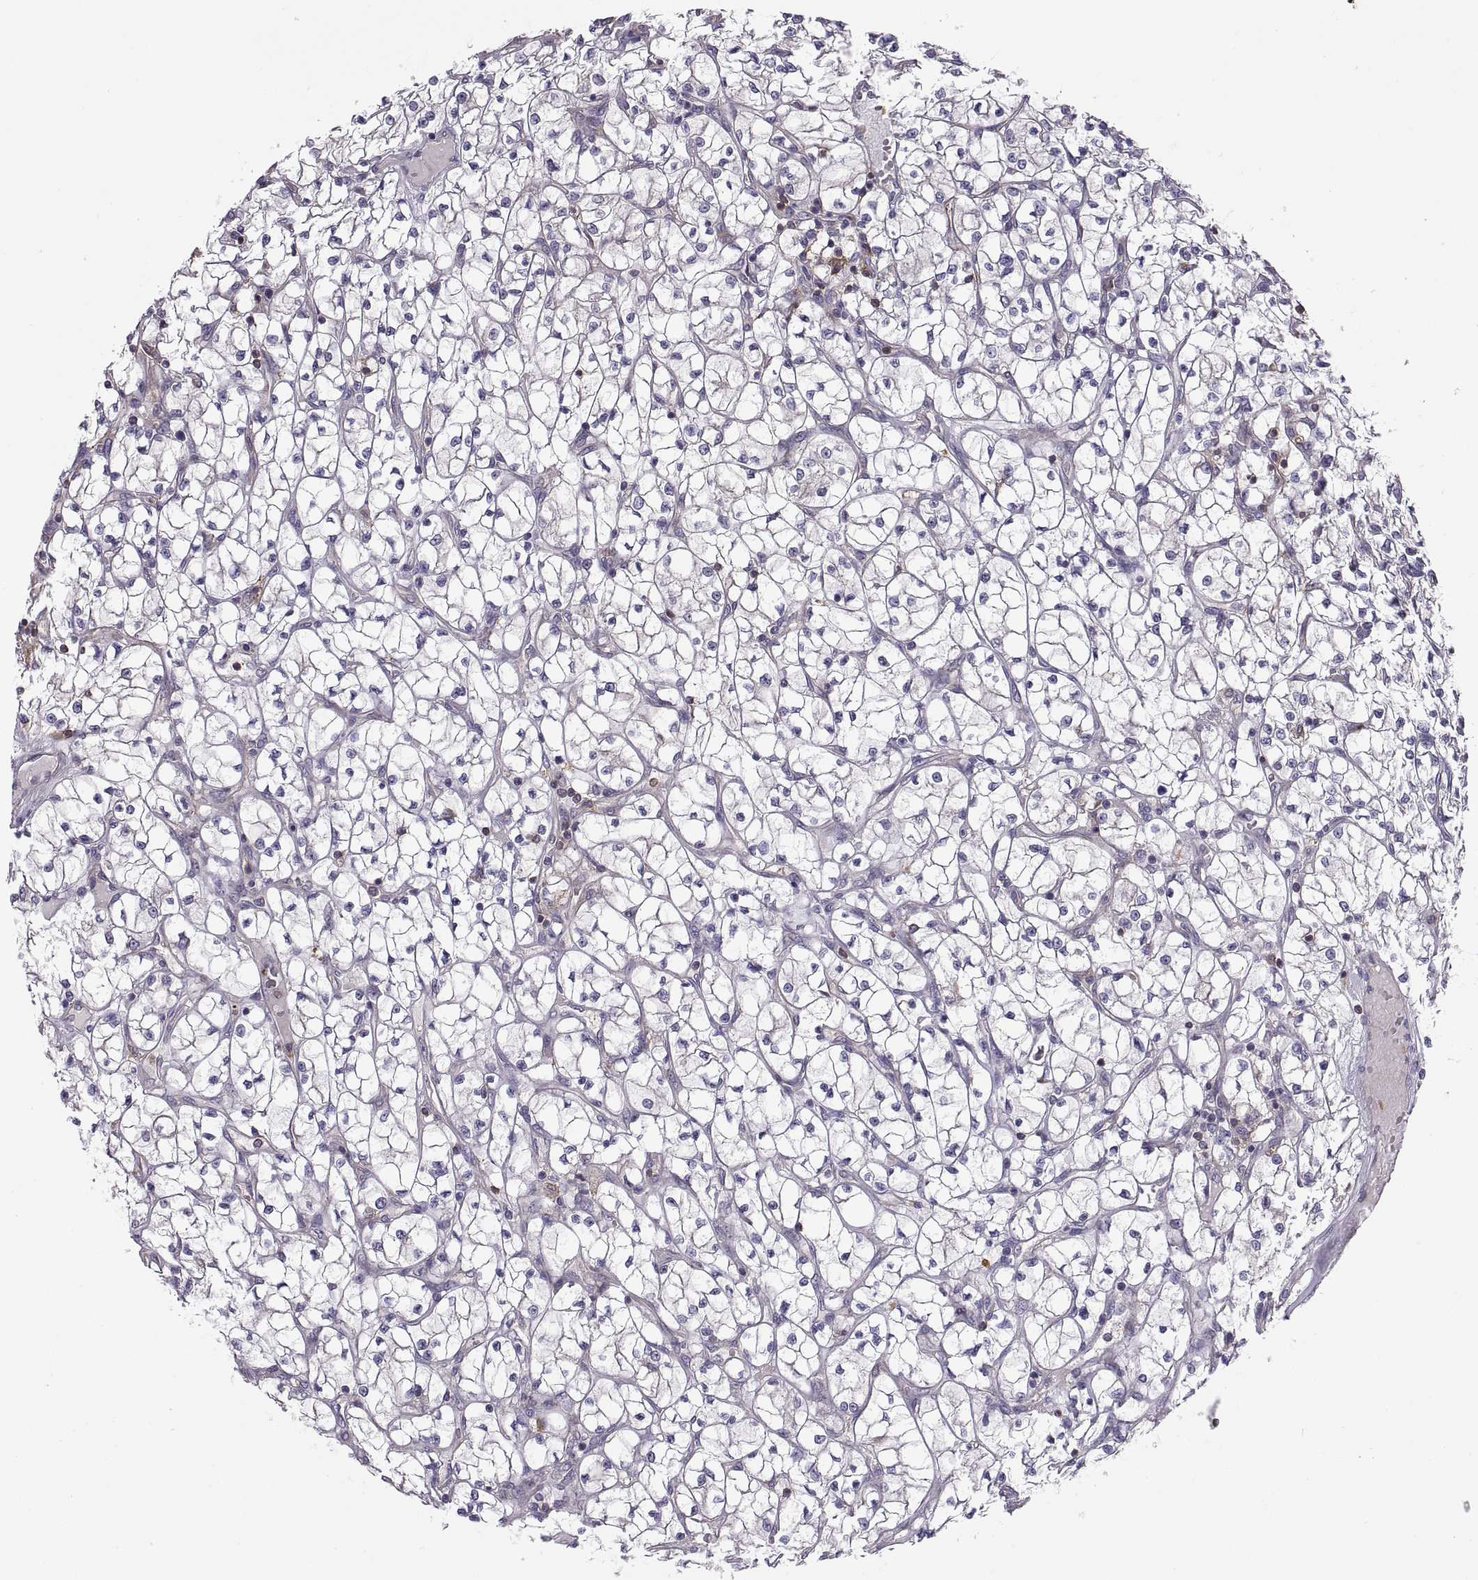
{"staining": {"intensity": "negative", "quantity": "none", "location": "none"}, "tissue": "renal cancer", "cell_type": "Tumor cells", "image_type": "cancer", "snomed": [{"axis": "morphology", "description": "Adenocarcinoma, NOS"}, {"axis": "topography", "description": "Kidney"}], "caption": "Immunohistochemistry histopathology image of renal cancer stained for a protein (brown), which exhibits no expression in tumor cells.", "gene": "SPATA32", "patient": {"sex": "female", "age": 64}}